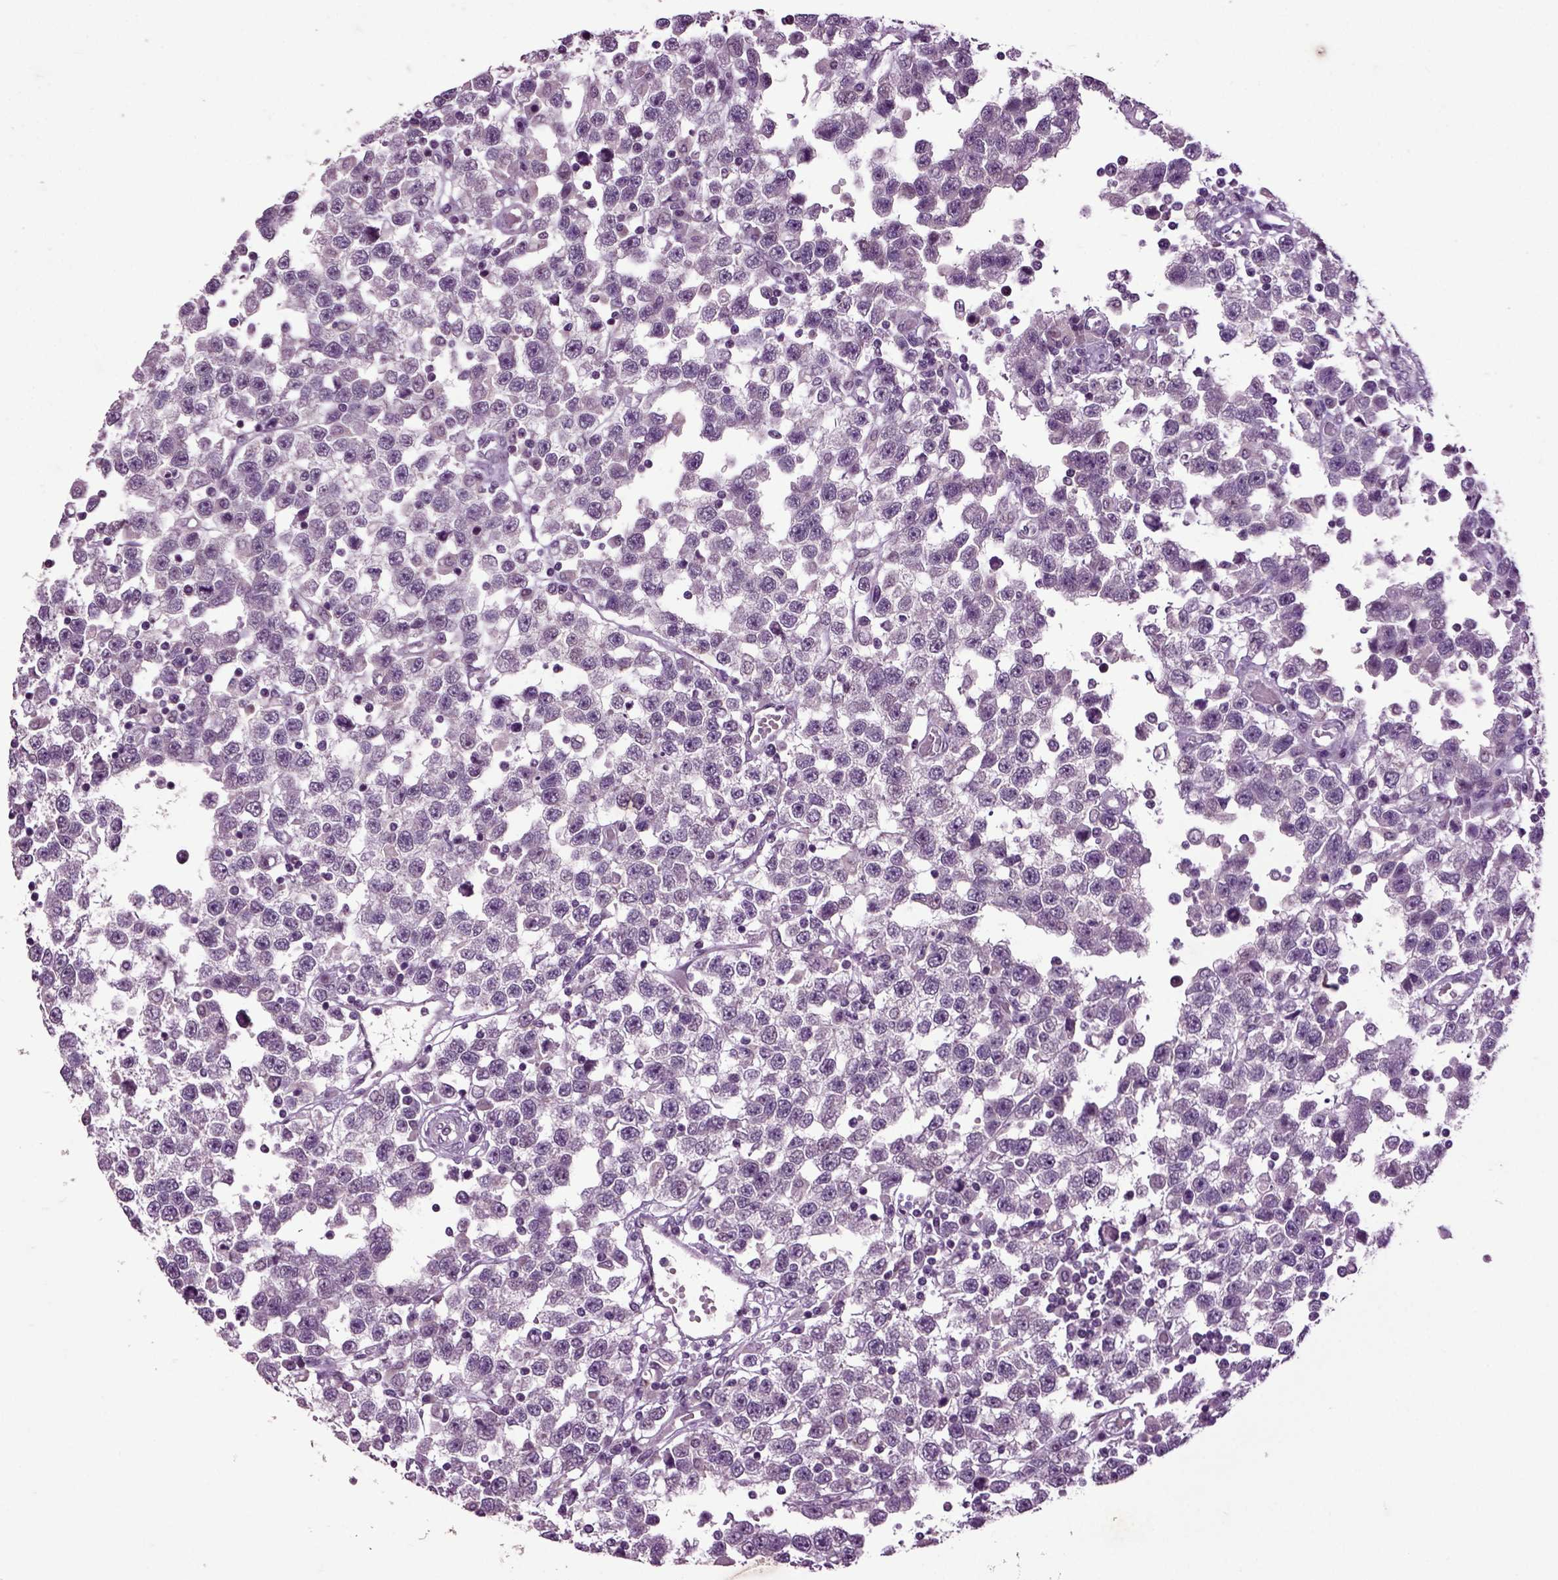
{"staining": {"intensity": "negative", "quantity": "none", "location": "none"}, "tissue": "testis cancer", "cell_type": "Tumor cells", "image_type": "cancer", "snomed": [{"axis": "morphology", "description": "Seminoma, NOS"}, {"axis": "topography", "description": "Testis"}], "caption": "Immunohistochemical staining of seminoma (testis) demonstrates no significant staining in tumor cells.", "gene": "CRHR1", "patient": {"sex": "male", "age": 34}}